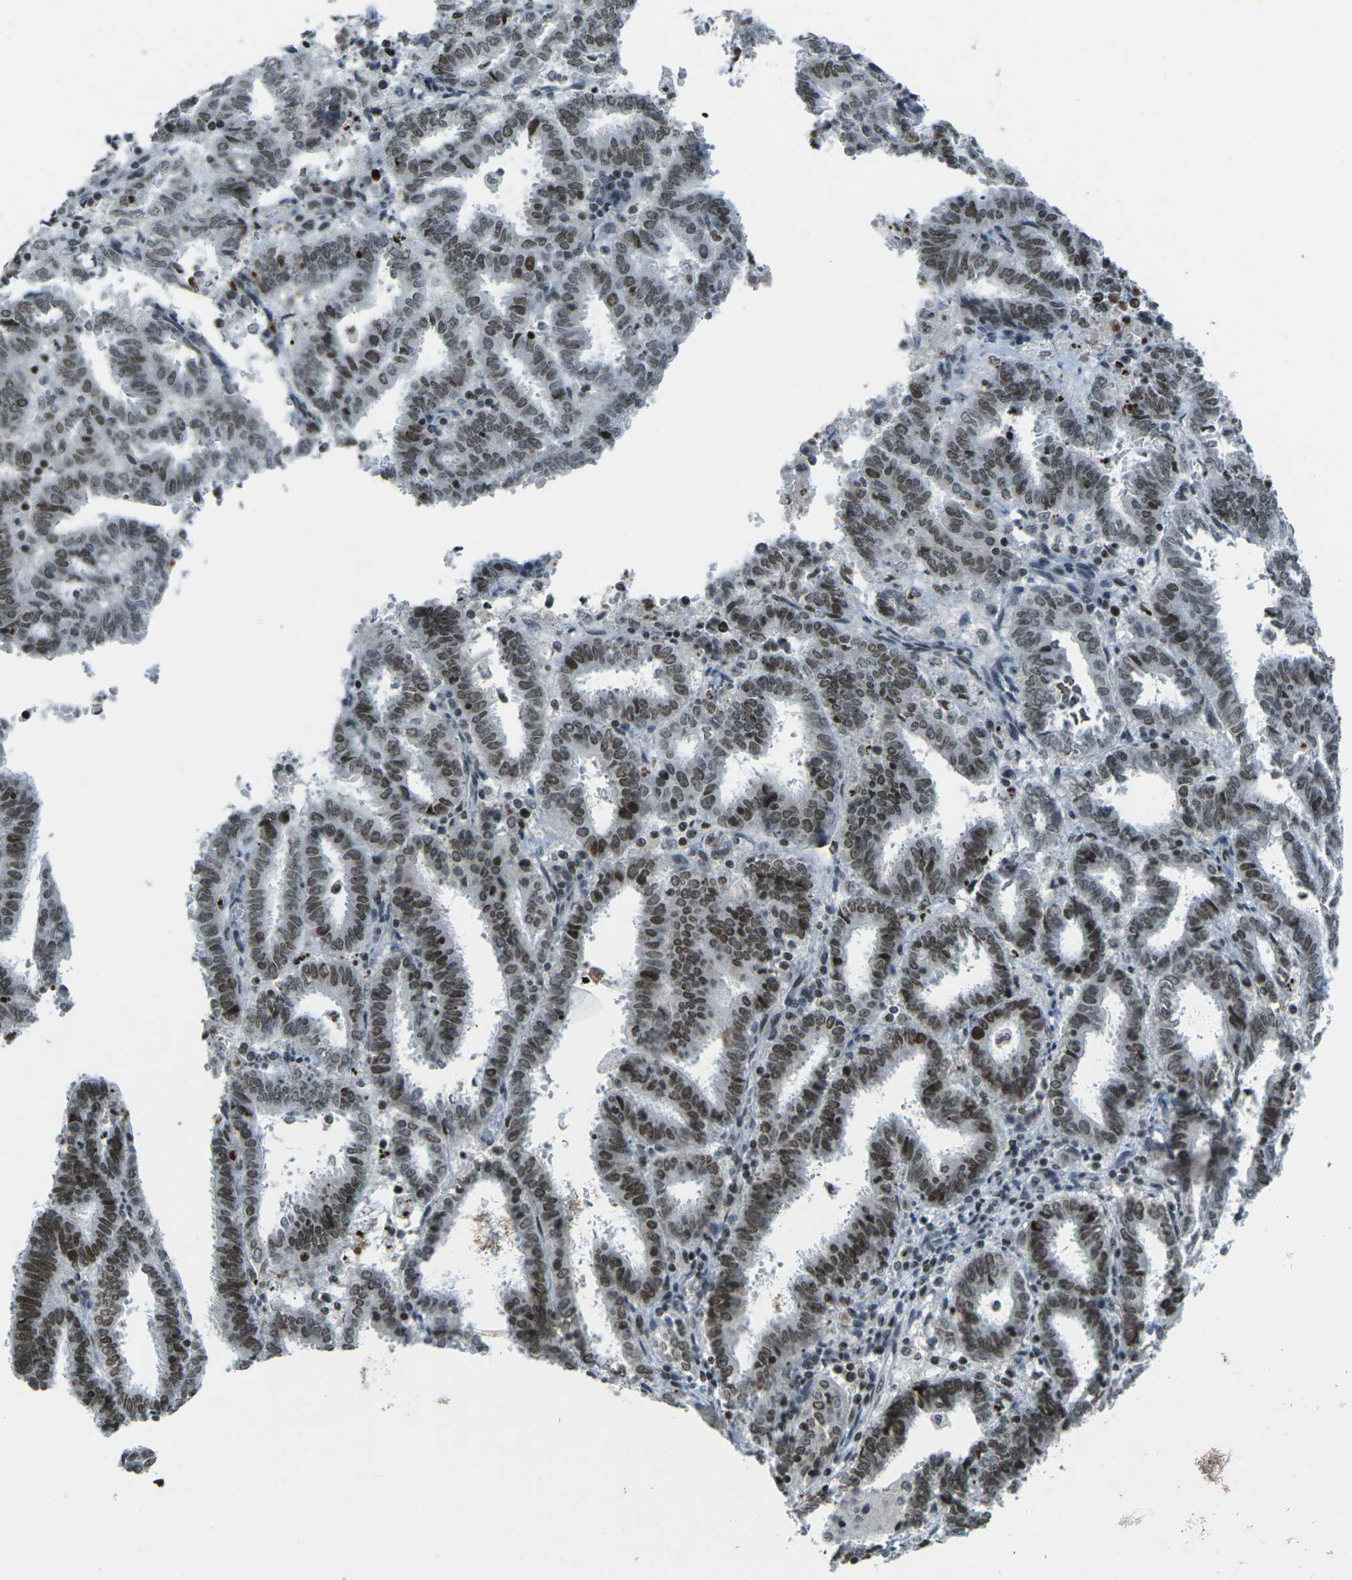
{"staining": {"intensity": "strong", "quantity": ">75%", "location": "nuclear"}, "tissue": "endometrial cancer", "cell_type": "Tumor cells", "image_type": "cancer", "snomed": [{"axis": "morphology", "description": "Adenocarcinoma, NOS"}, {"axis": "topography", "description": "Uterus"}], "caption": "Endometrial cancer was stained to show a protein in brown. There is high levels of strong nuclear expression in approximately >75% of tumor cells. The staining was performed using DAB to visualize the protein expression in brown, while the nuclei were stained in blue with hematoxylin (Magnification: 20x).", "gene": "EME1", "patient": {"sex": "female", "age": 83}}